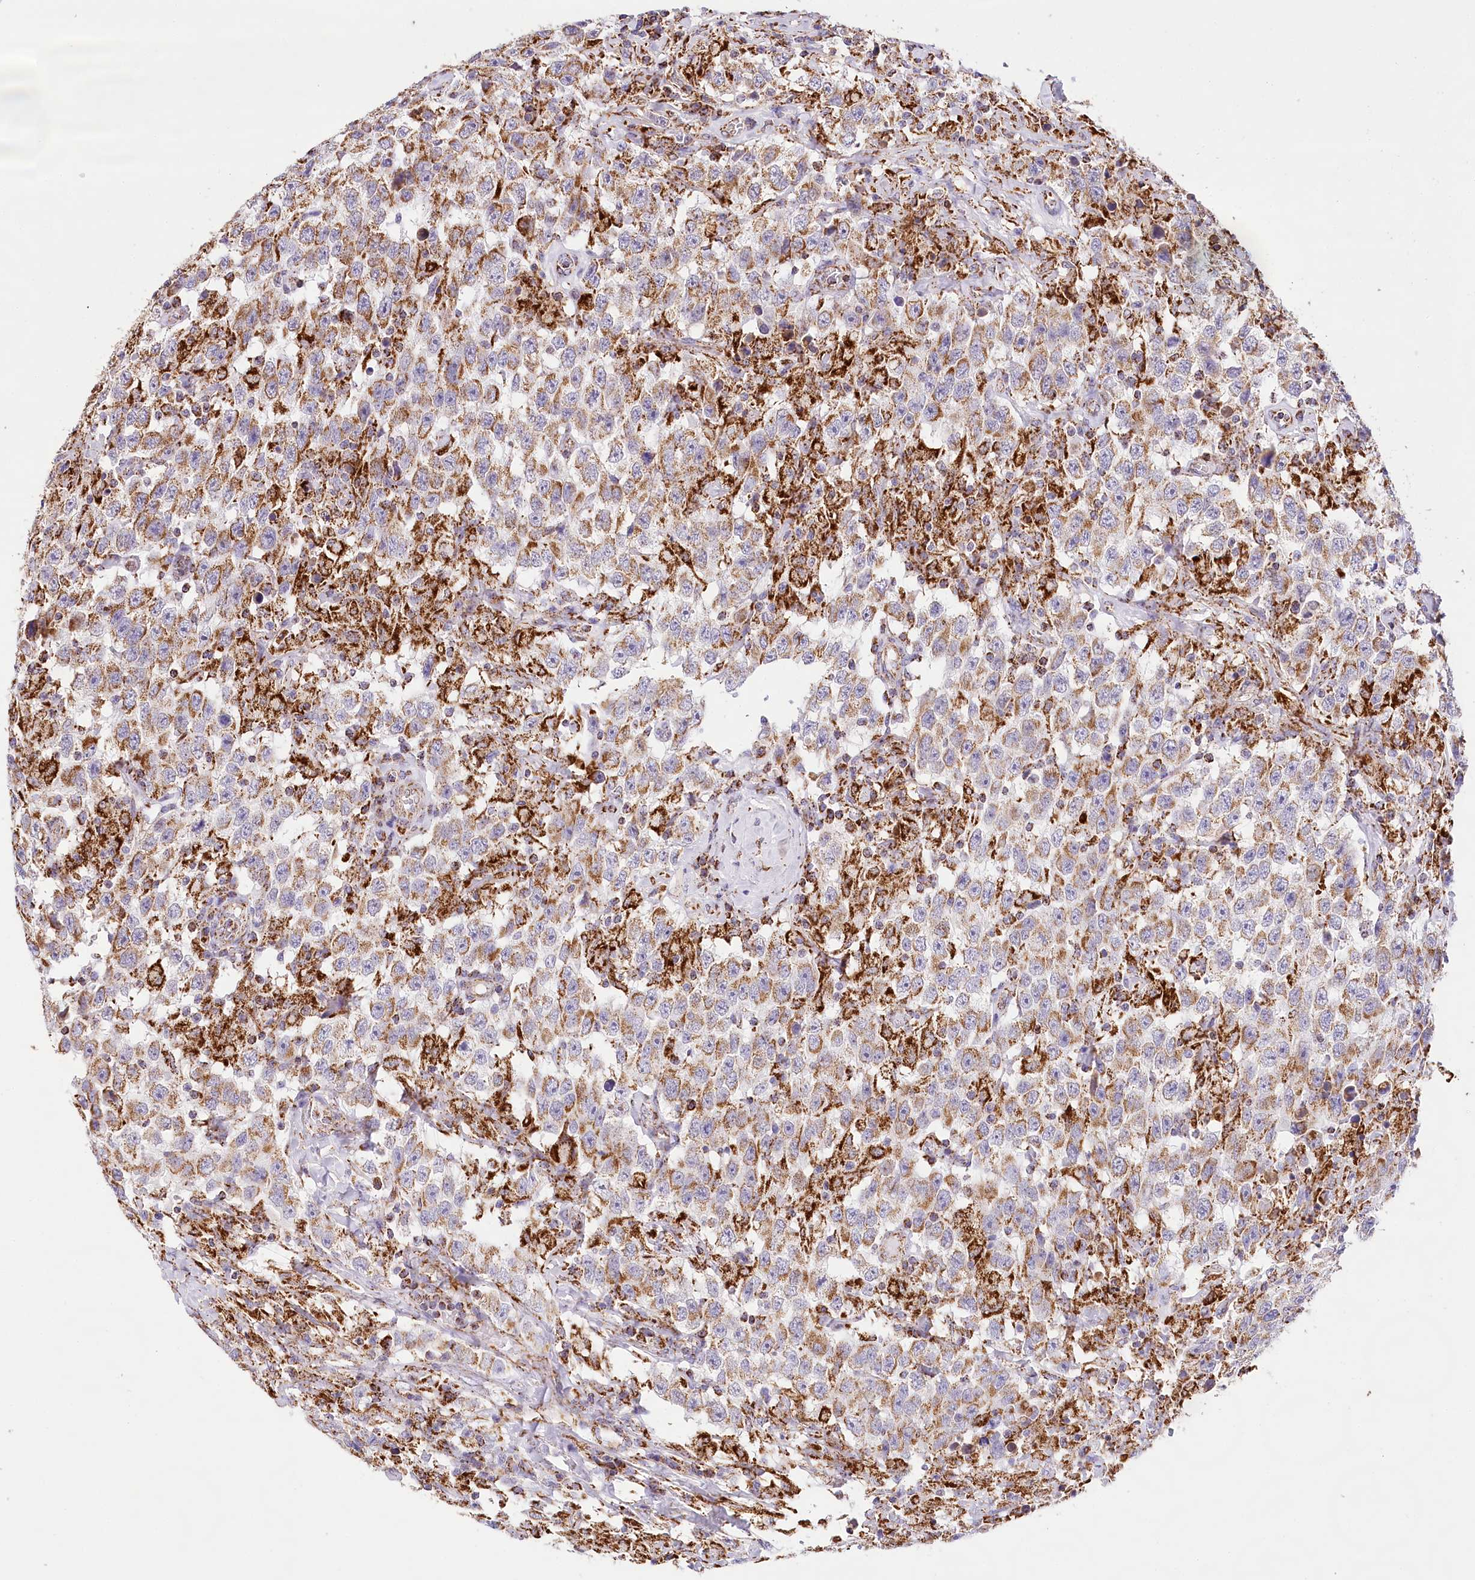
{"staining": {"intensity": "moderate", "quantity": ">75%", "location": "cytoplasmic/membranous"}, "tissue": "testis cancer", "cell_type": "Tumor cells", "image_type": "cancer", "snomed": [{"axis": "morphology", "description": "Seminoma, NOS"}, {"axis": "topography", "description": "Testis"}], "caption": "Immunohistochemistry of human seminoma (testis) shows medium levels of moderate cytoplasmic/membranous staining in about >75% of tumor cells.", "gene": "LSS", "patient": {"sex": "male", "age": 41}}